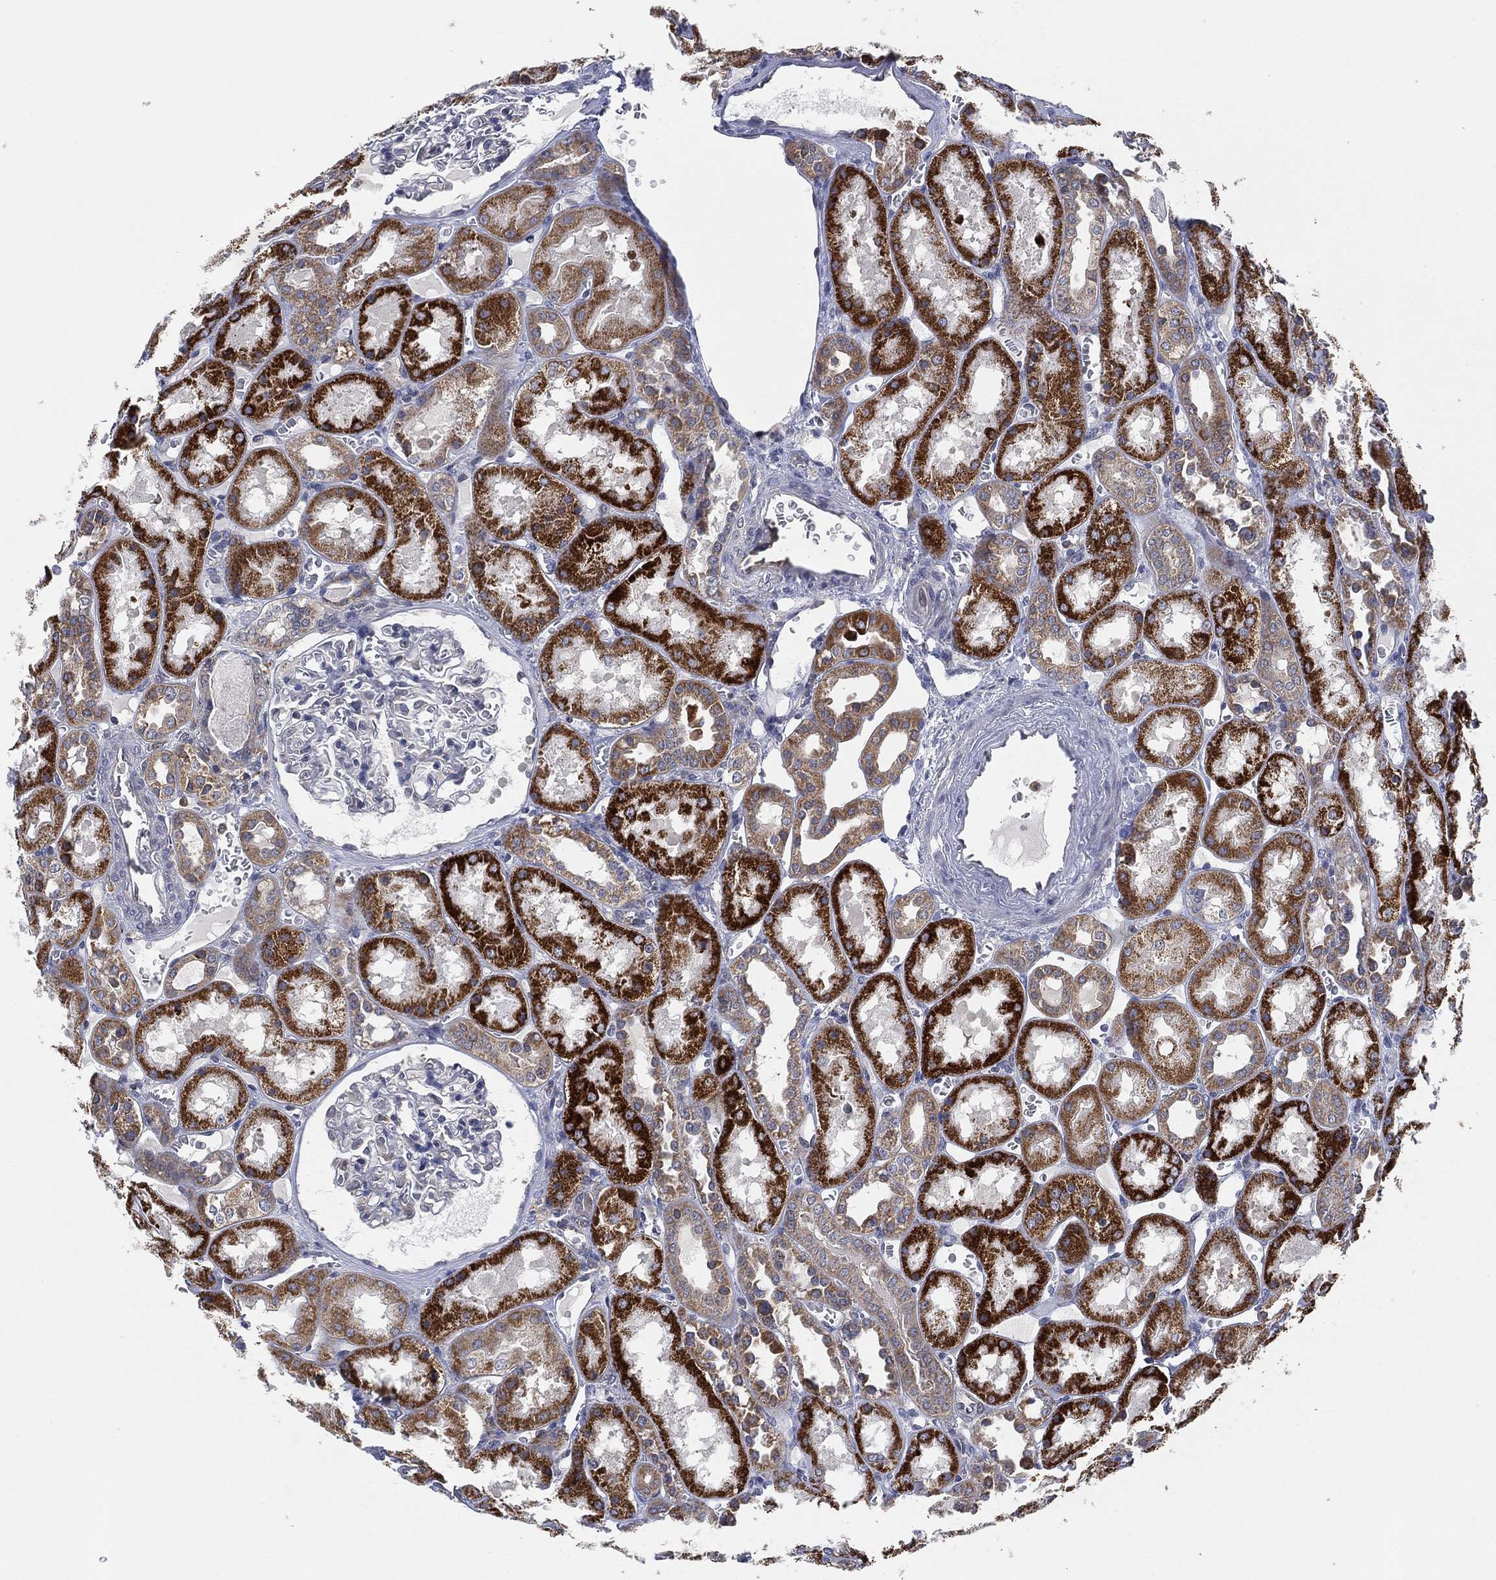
{"staining": {"intensity": "negative", "quantity": "none", "location": "none"}, "tissue": "kidney", "cell_type": "Cells in glomeruli", "image_type": "normal", "snomed": [{"axis": "morphology", "description": "Normal tissue, NOS"}, {"axis": "topography", "description": "Kidney"}], "caption": "Immunohistochemistry micrograph of unremarkable kidney: kidney stained with DAB shows no significant protein positivity in cells in glomeruli.", "gene": "FES", "patient": {"sex": "male", "age": 73}}